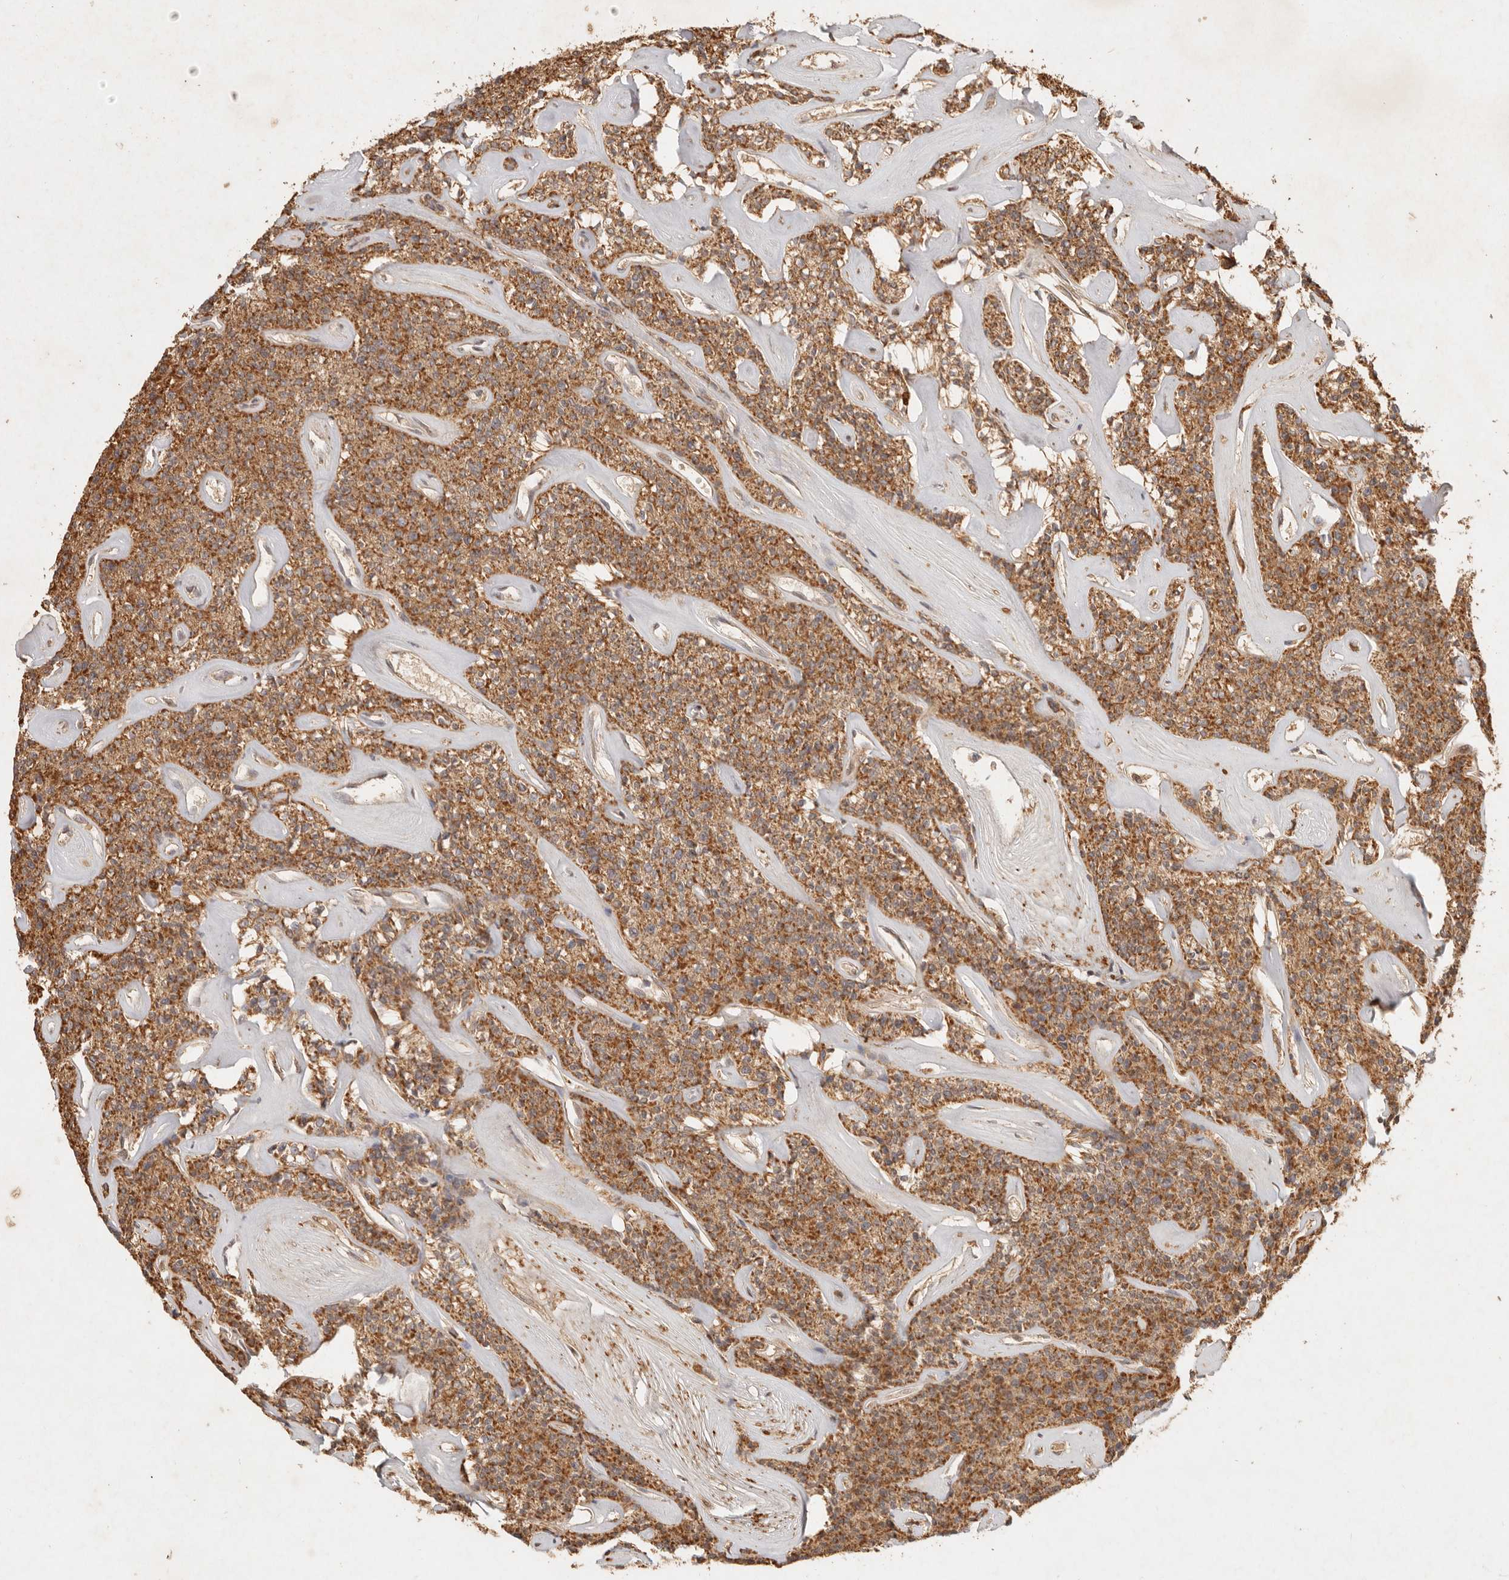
{"staining": {"intensity": "moderate", "quantity": ">75%", "location": "cytoplasmic/membranous"}, "tissue": "parathyroid gland", "cell_type": "Glandular cells", "image_type": "normal", "snomed": [{"axis": "morphology", "description": "Normal tissue, NOS"}, {"axis": "topography", "description": "Parathyroid gland"}], "caption": "Protein positivity by immunohistochemistry shows moderate cytoplasmic/membranous staining in about >75% of glandular cells in normal parathyroid gland.", "gene": "CLEC4C", "patient": {"sex": "male", "age": 46}}